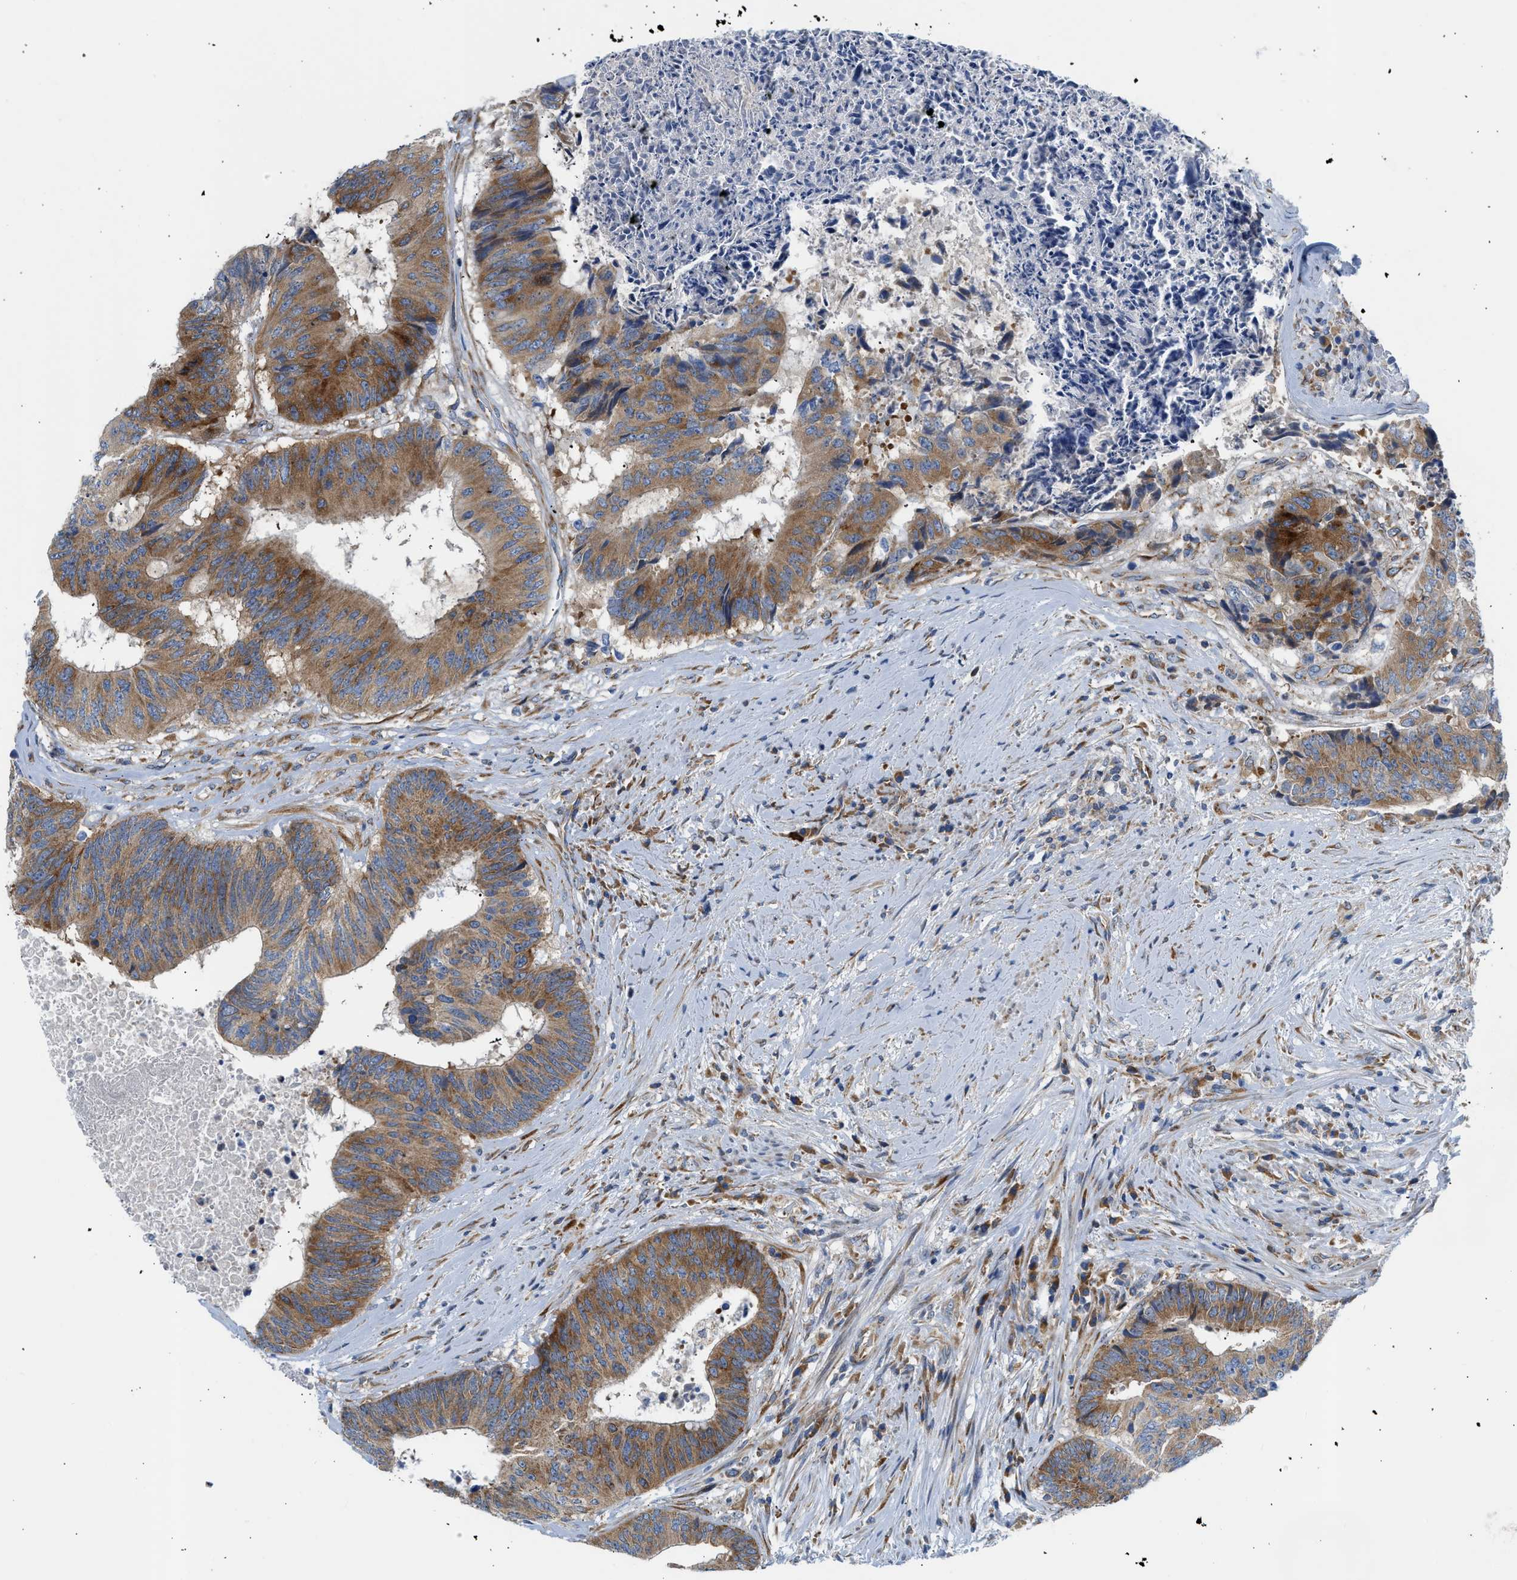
{"staining": {"intensity": "moderate", "quantity": ">75%", "location": "cytoplasmic/membranous"}, "tissue": "colorectal cancer", "cell_type": "Tumor cells", "image_type": "cancer", "snomed": [{"axis": "morphology", "description": "Adenocarcinoma, NOS"}, {"axis": "topography", "description": "Rectum"}], "caption": "Brown immunohistochemical staining in human colorectal cancer (adenocarcinoma) reveals moderate cytoplasmic/membranous positivity in about >75% of tumor cells.", "gene": "CAMKK2", "patient": {"sex": "male", "age": 72}}